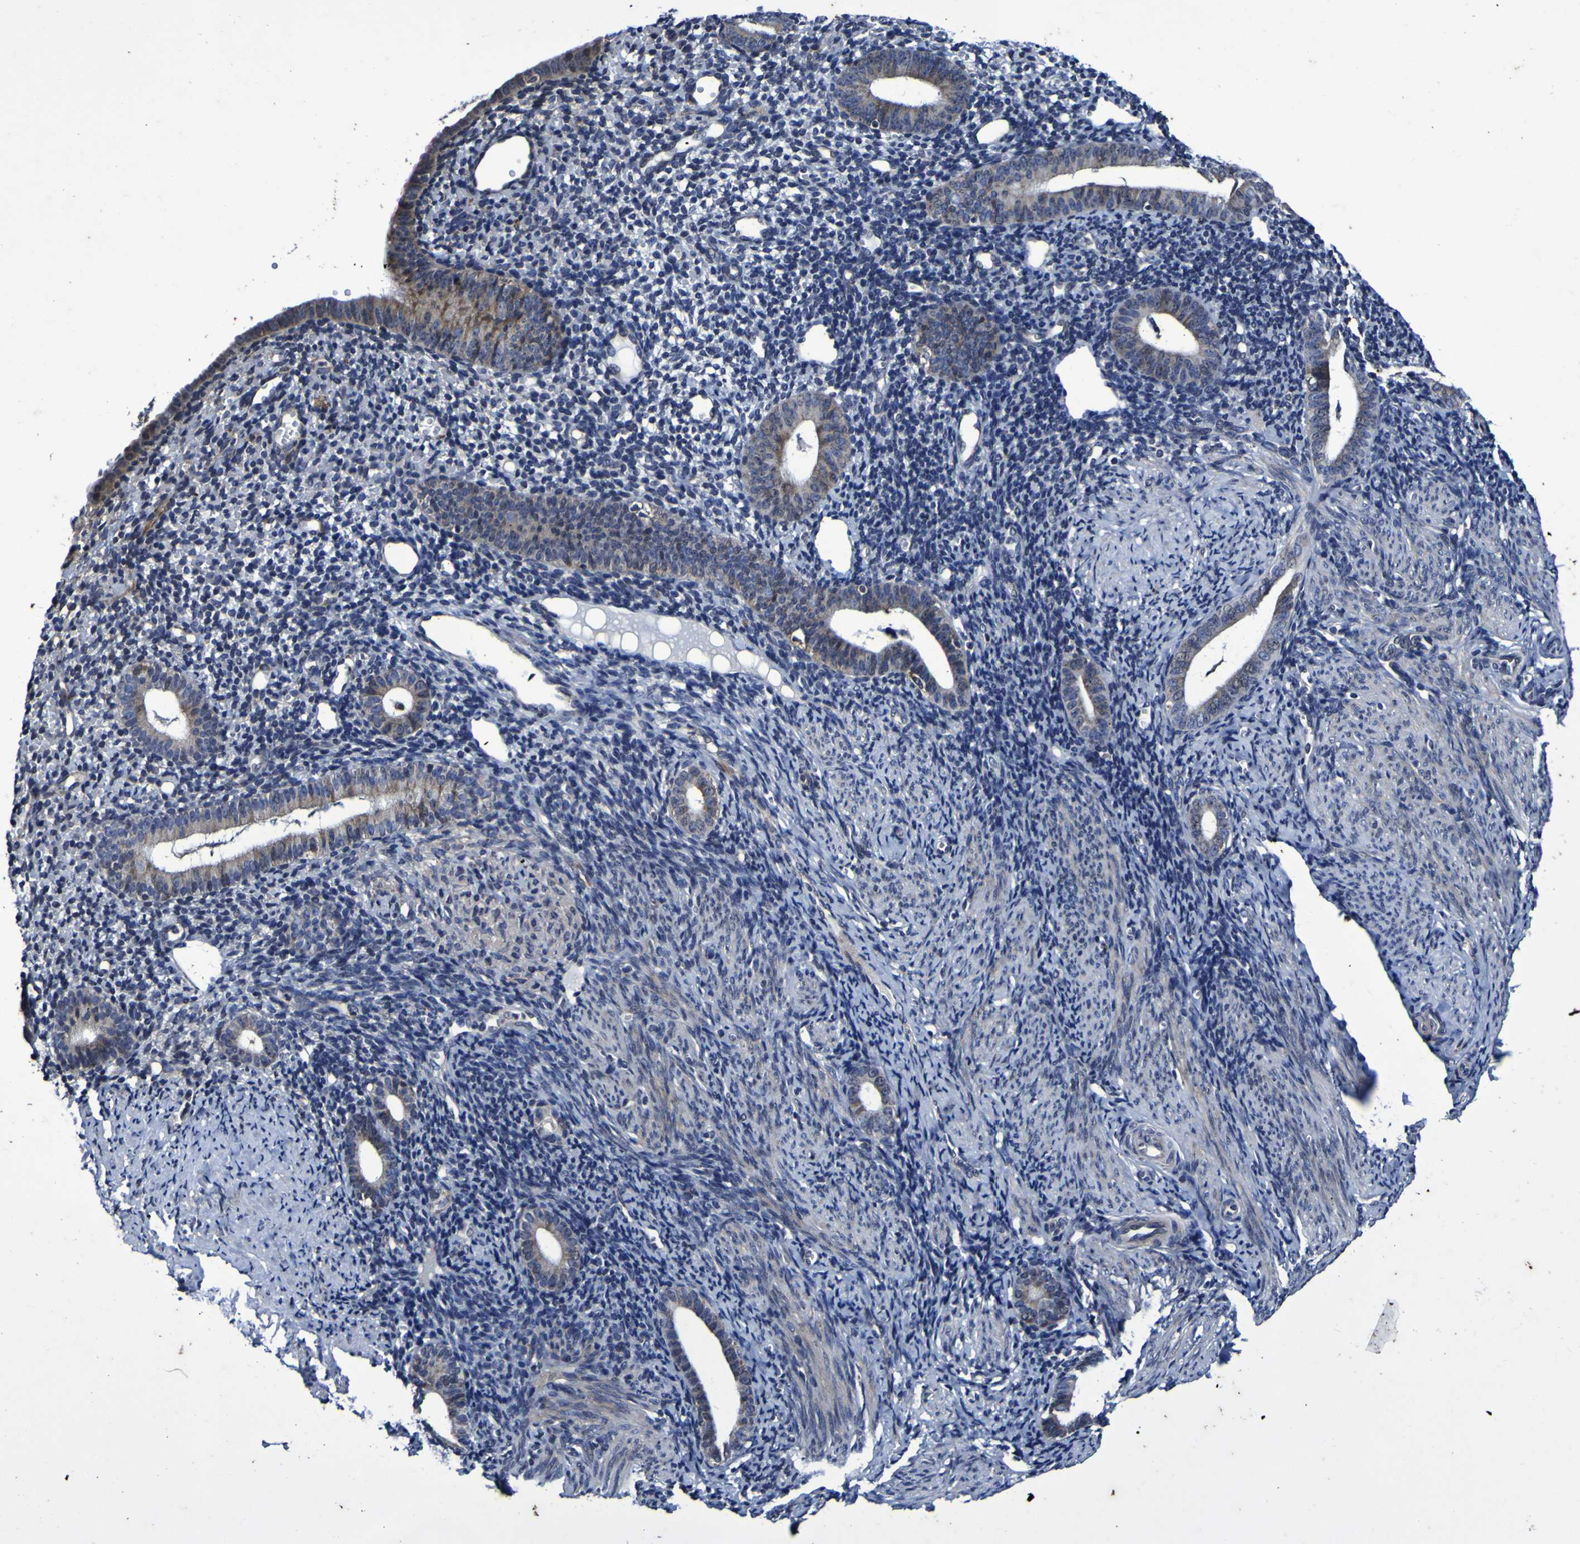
{"staining": {"intensity": "negative", "quantity": "none", "location": "none"}, "tissue": "endometrium", "cell_type": "Cells in endometrial stroma", "image_type": "normal", "snomed": [{"axis": "morphology", "description": "Normal tissue, NOS"}, {"axis": "topography", "description": "Endometrium"}], "caption": "This is an immunohistochemistry (IHC) photomicrograph of normal endometrium. There is no positivity in cells in endometrial stroma.", "gene": "P3H1", "patient": {"sex": "female", "age": 50}}